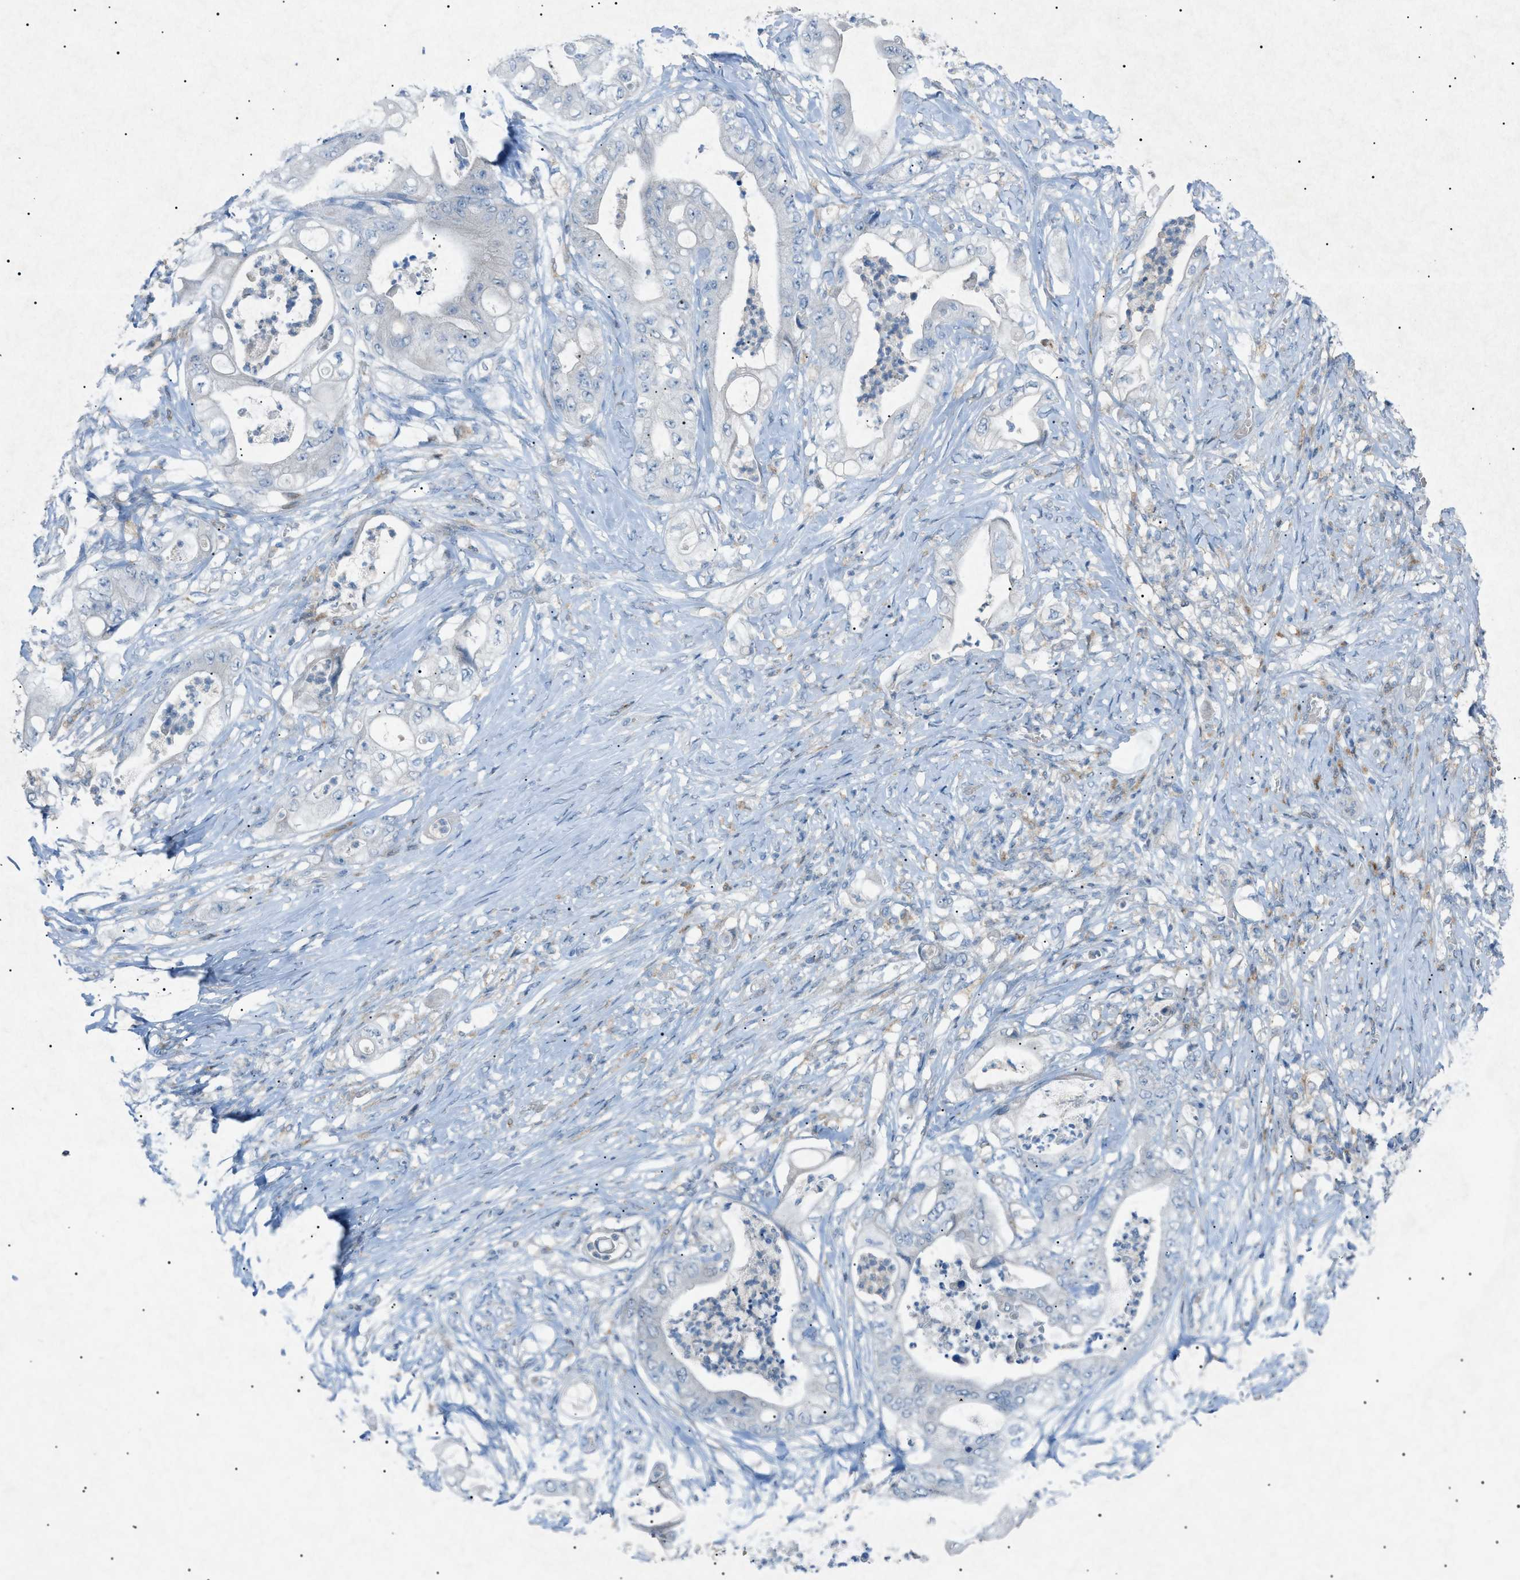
{"staining": {"intensity": "negative", "quantity": "none", "location": "none"}, "tissue": "stomach cancer", "cell_type": "Tumor cells", "image_type": "cancer", "snomed": [{"axis": "morphology", "description": "Adenocarcinoma, NOS"}, {"axis": "topography", "description": "Stomach"}], "caption": "An immunohistochemistry (IHC) image of stomach cancer (adenocarcinoma) is shown. There is no staining in tumor cells of stomach cancer (adenocarcinoma). (DAB (3,3'-diaminobenzidine) immunohistochemistry, high magnification).", "gene": "BTK", "patient": {"sex": "female", "age": 73}}